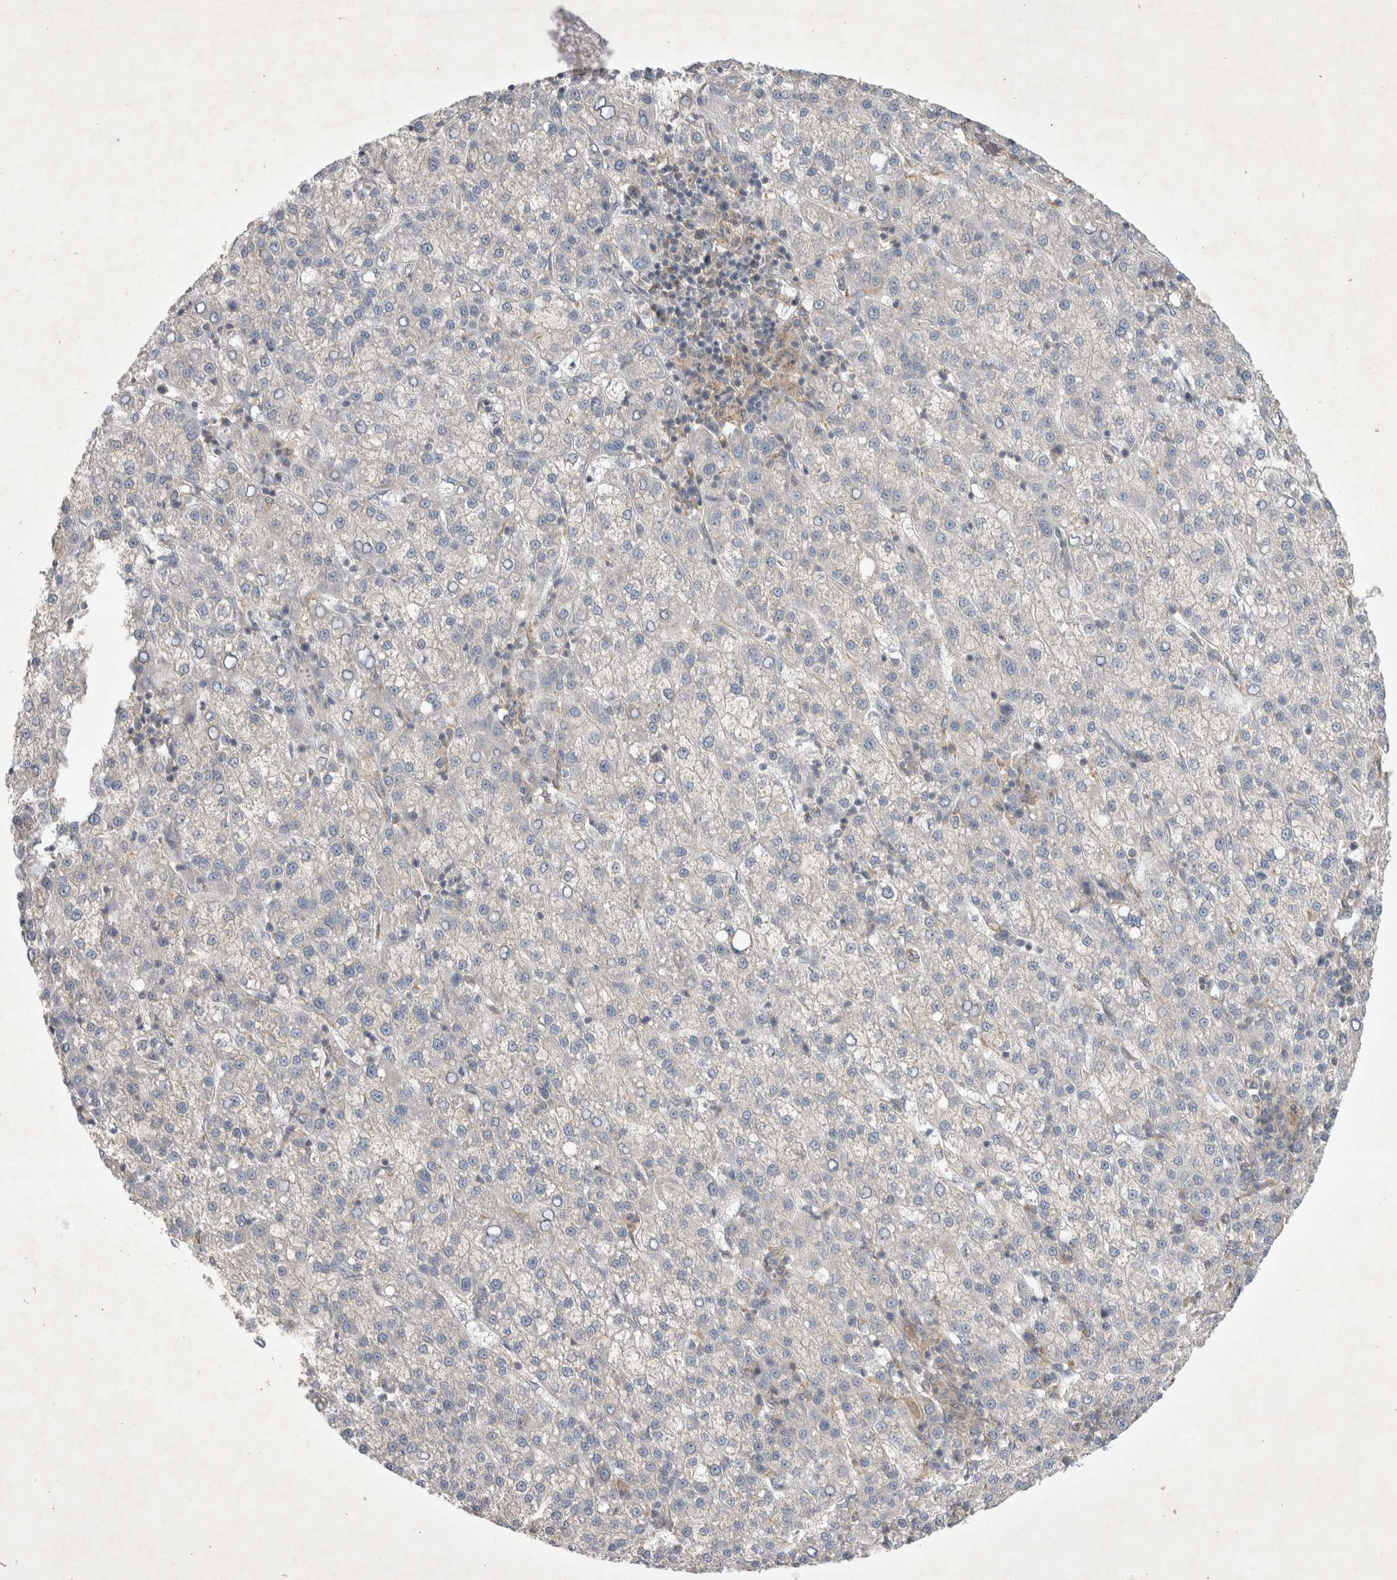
{"staining": {"intensity": "negative", "quantity": "none", "location": "none"}, "tissue": "liver cancer", "cell_type": "Tumor cells", "image_type": "cancer", "snomed": [{"axis": "morphology", "description": "Carcinoma, Hepatocellular, NOS"}, {"axis": "topography", "description": "Liver"}], "caption": "Immunohistochemistry (IHC) micrograph of hepatocellular carcinoma (liver) stained for a protein (brown), which demonstrates no staining in tumor cells.", "gene": "SRD5A3", "patient": {"sex": "female", "age": 58}}